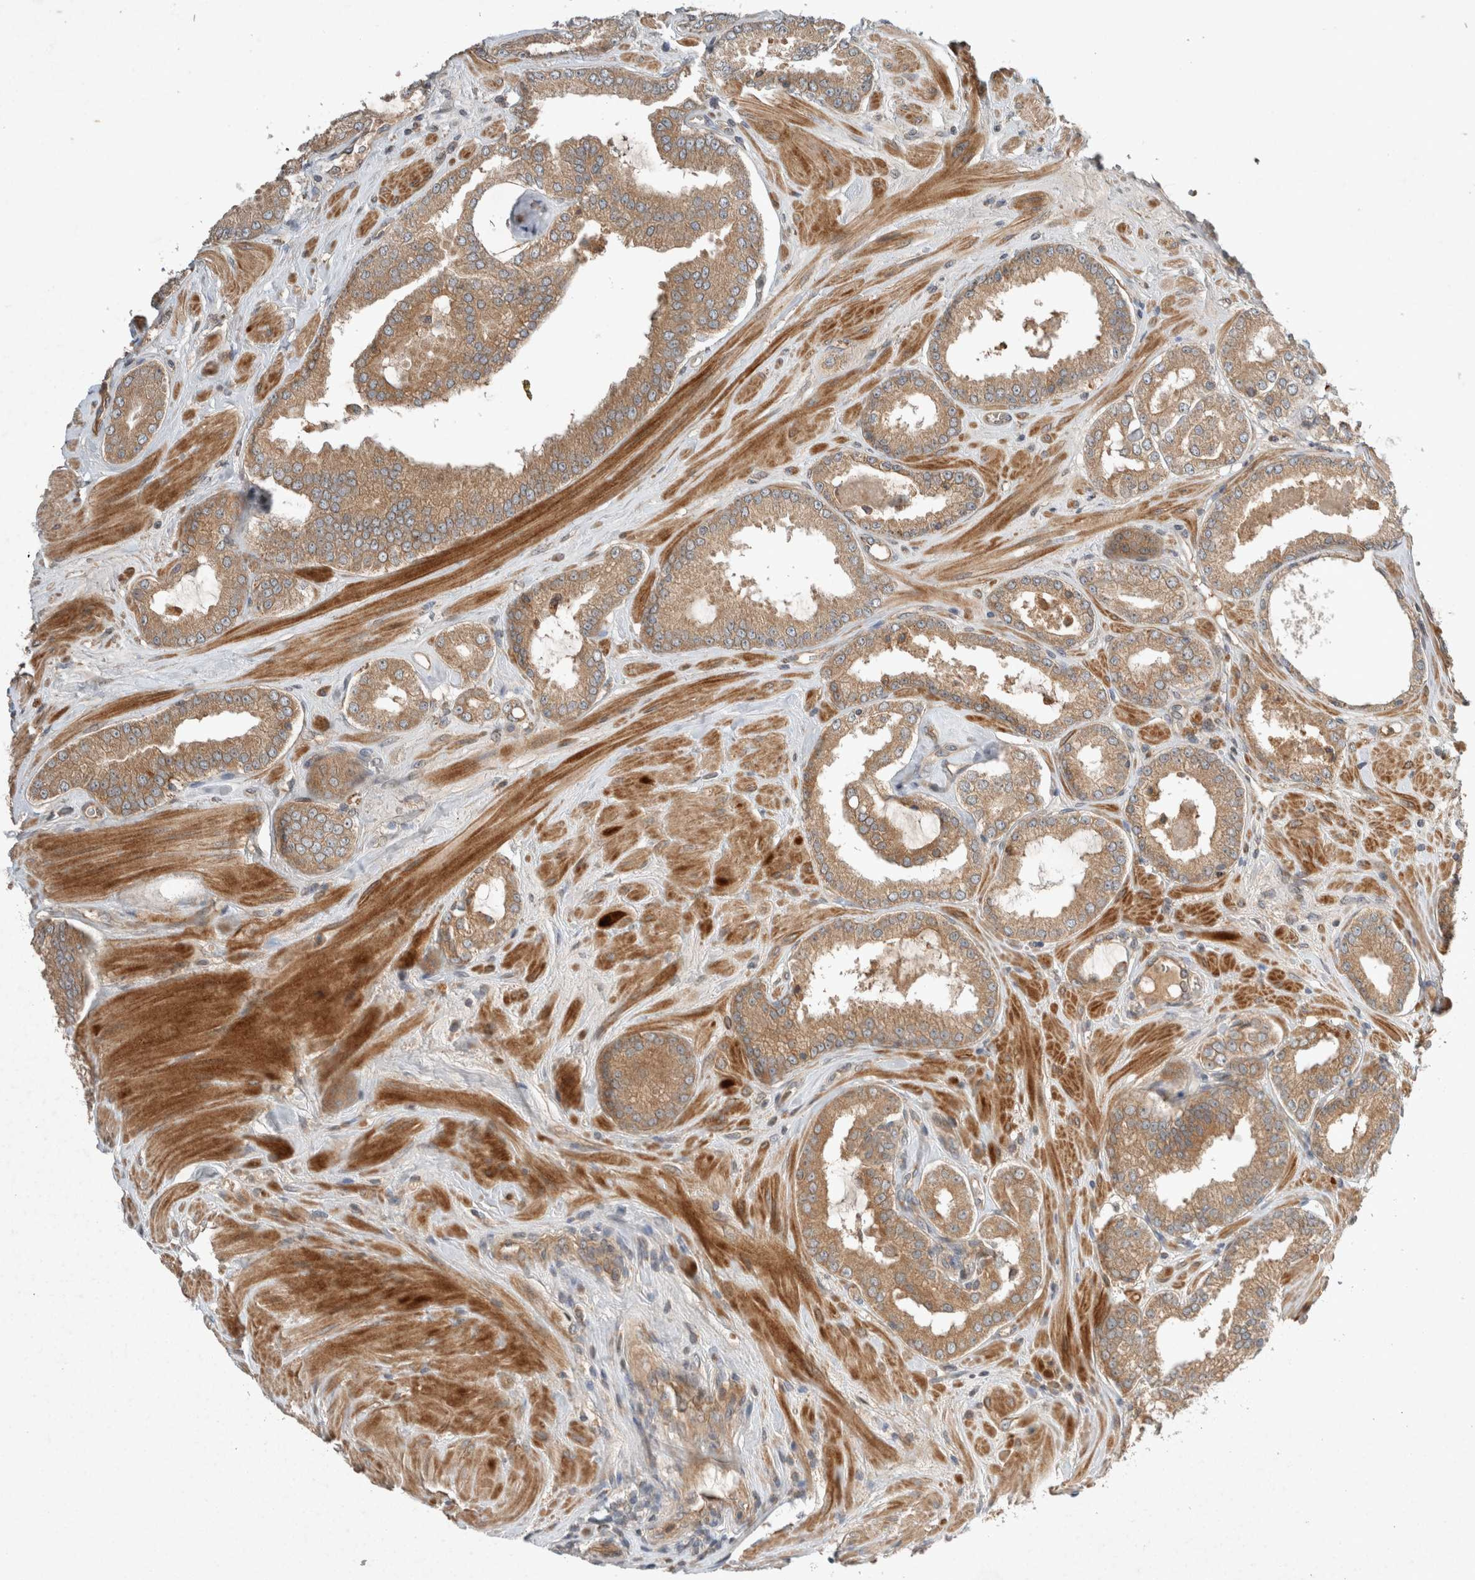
{"staining": {"intensity": "moderate", "quantity": ">75%", "location": "cytoplasmic/membranous"}, "tissue": "prostate cancer", "cell_type": "Tumor cells", "image_type": "cancer", "snomed": [{"axis": "morphology", "description": "Adenocarcinoma, Low grade"}, {"axis": "topography", "description": "Prostate"}], "caption": "Immunohistochemistry photomicrograph of prostate adenocarcinoma (low-grade) stained for a protein (brown), which reveals medium levels of moderate cytoplasmic/membranous staining in approximately >75% of tumor cells.", "gene": "ARMC9", "patient": {"sex": "male", "age": 62}}